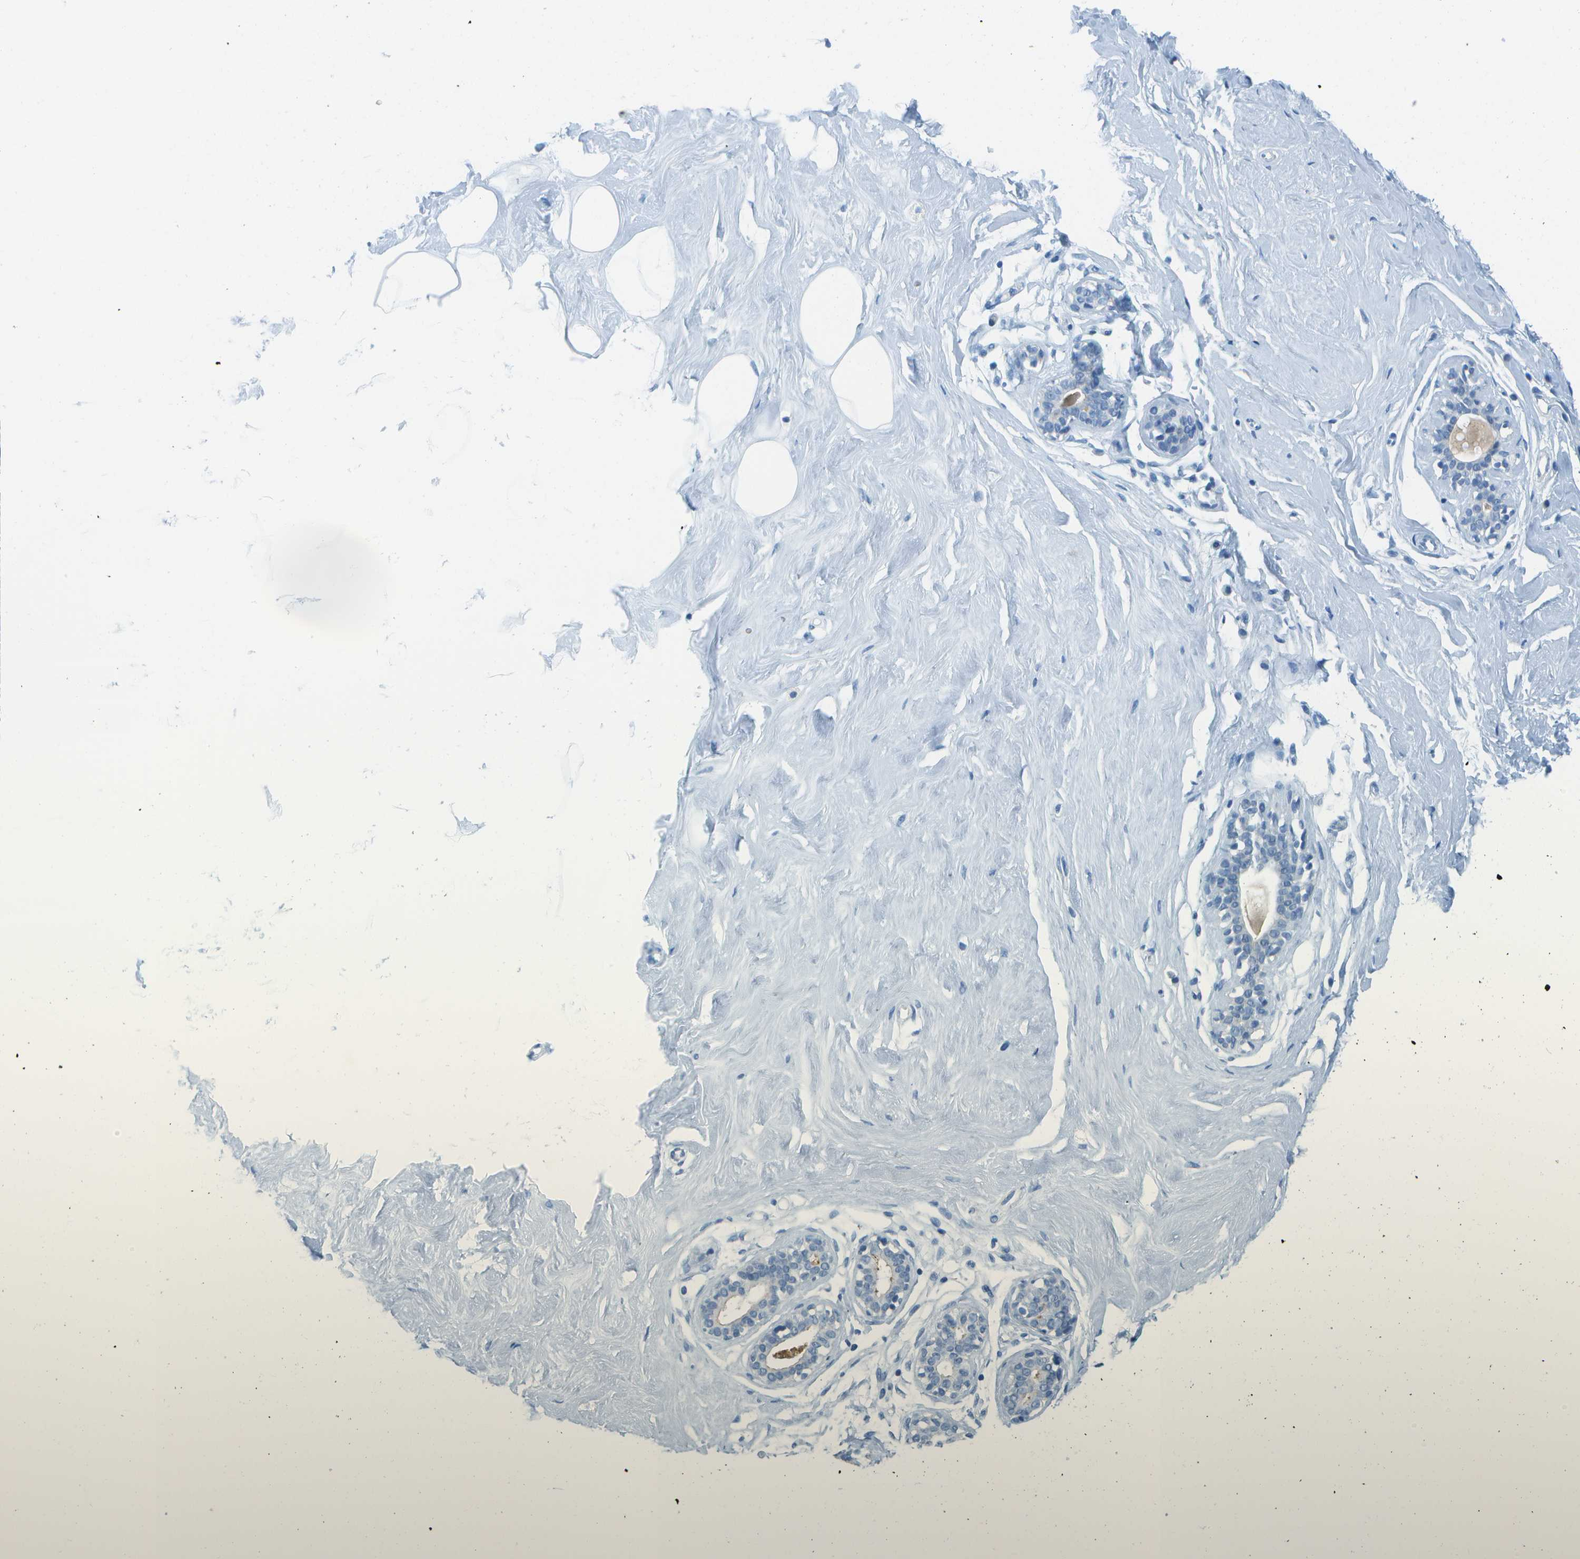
{"staining": {"intensity": "negative", "quantity": "none", "location": "none"}, "tissue": "breast", "cell_type": "Adipocytes", "image_type": "normal", "snomed": [{"axis": "morphology", "description": "Normal tissue, NOS"}, {"axis": "topography", "description": "Breast"}], "caption": "Histopathology image shows no protein expression in adipocytes of normal breast. (DAB IHC, high magnification).", "gene": "CDHR2", "patient": {"sex": "female", "age": 23}}